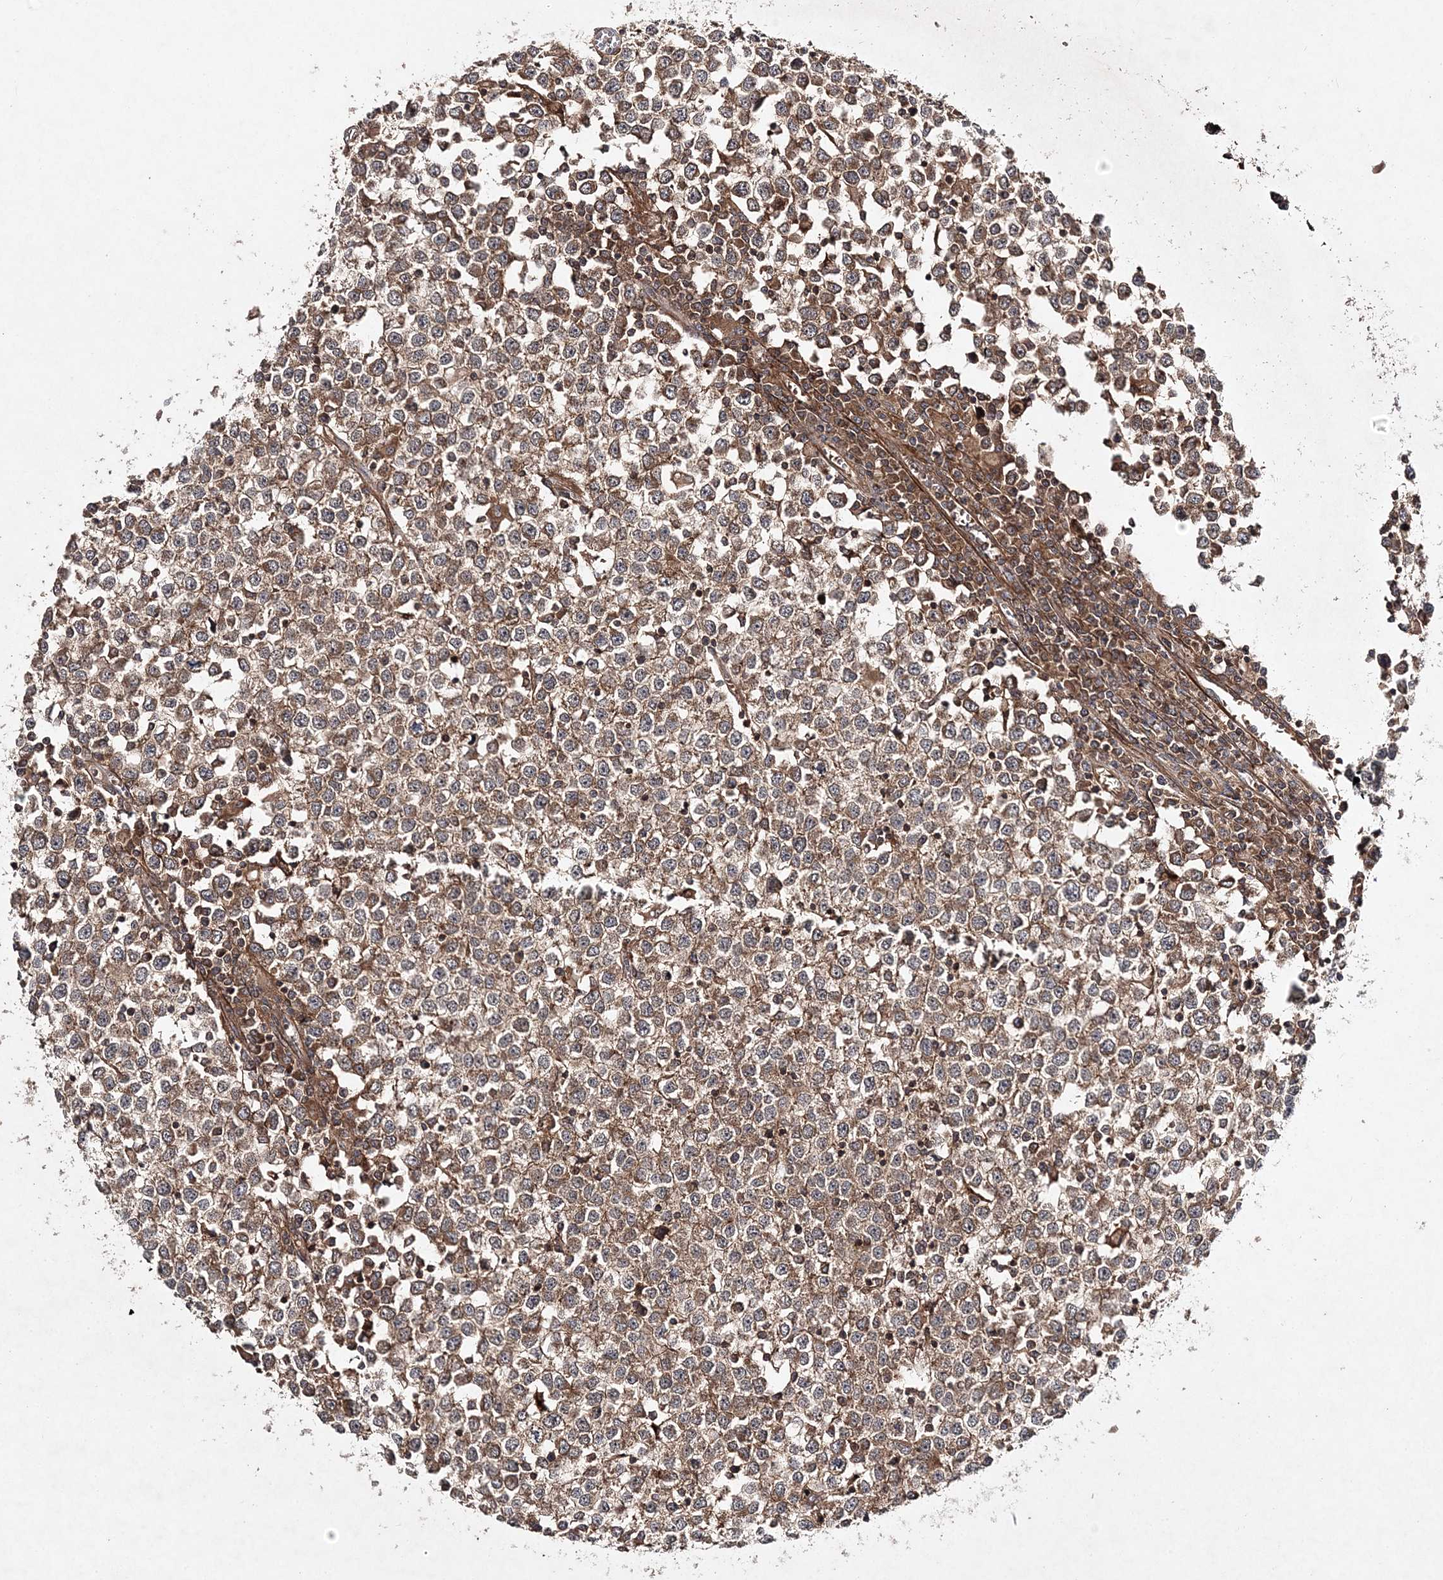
{"staining": {"intensity": "moderate", "quantity": ">75%", "location": "cytoplasmic/membranous"}, "tissue": "testis cancer", "cell_type": "Tumor cells", "image_type": "cancer", "snomed": [{"axis": "morphology", "description": "Seminoma, NOS"}, {"axis": "topography", "description": "Testis"}], "caption": "An IHC micrograph of tumor tissue is shown. Protein staining in brown shows moderate cytoplasmic/membranous positivity in testis cancer within tumor cells.", "gene": "TMEM9B", "patient": {"sex": "male", "age": 65}}